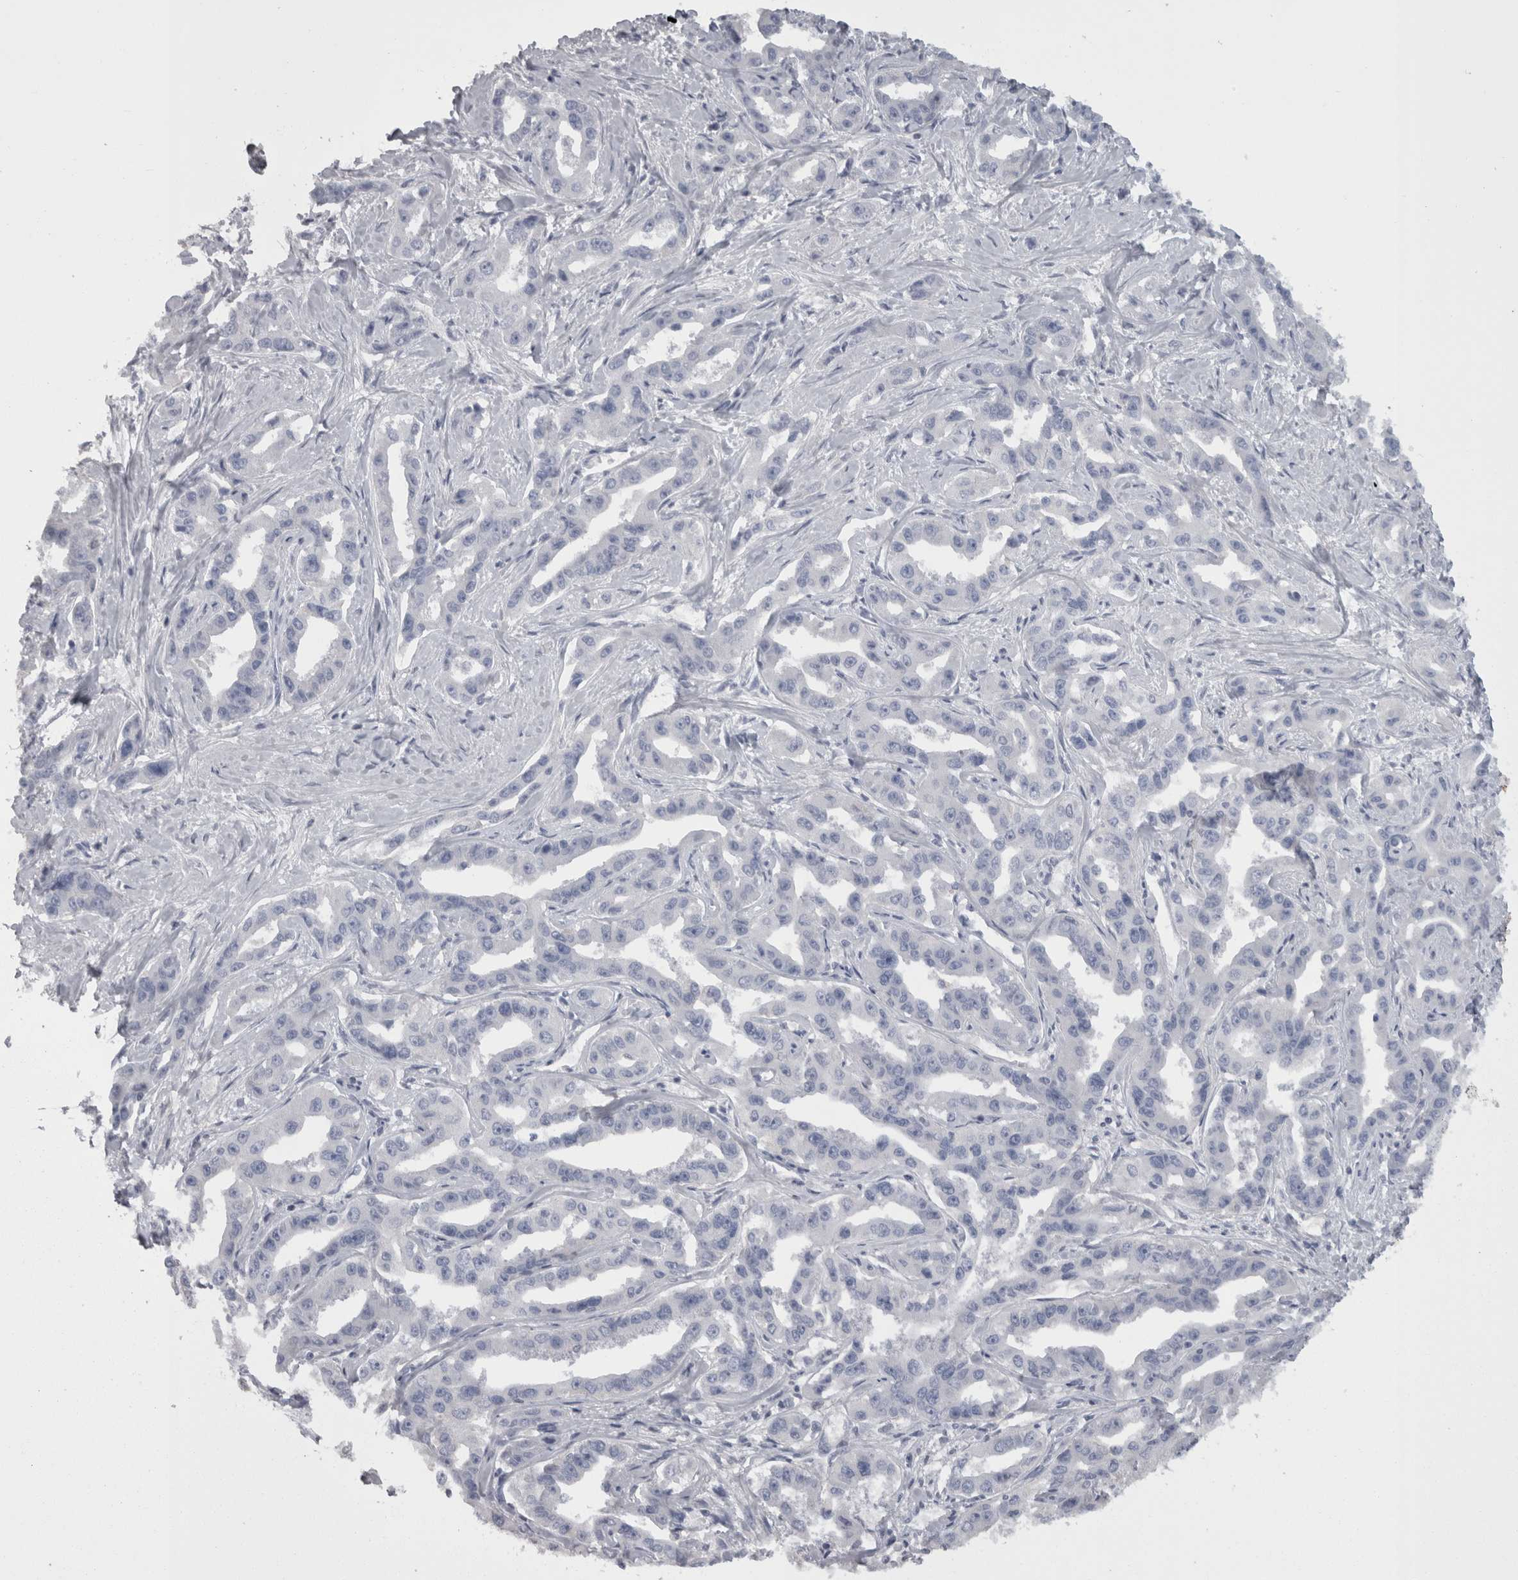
{"staining": {"intensity": "negative", "quantity": "none", "location": "none"}, "tissue": "liver cancer", "cell_type": "Tumor cells", "image_type": "cancer", "snomed": [{"axis": "morphology", "description": "Cholangiocarcinoma"}, {"axis": "topography", "description": "Liver"}], "caption": "Photomicrograph shows no protein expression in tumor cells of cholangiocarcinoma (liver) tissue.", "gene": "CAMK2D", "patient": {"sex": "male", "age": 59}}